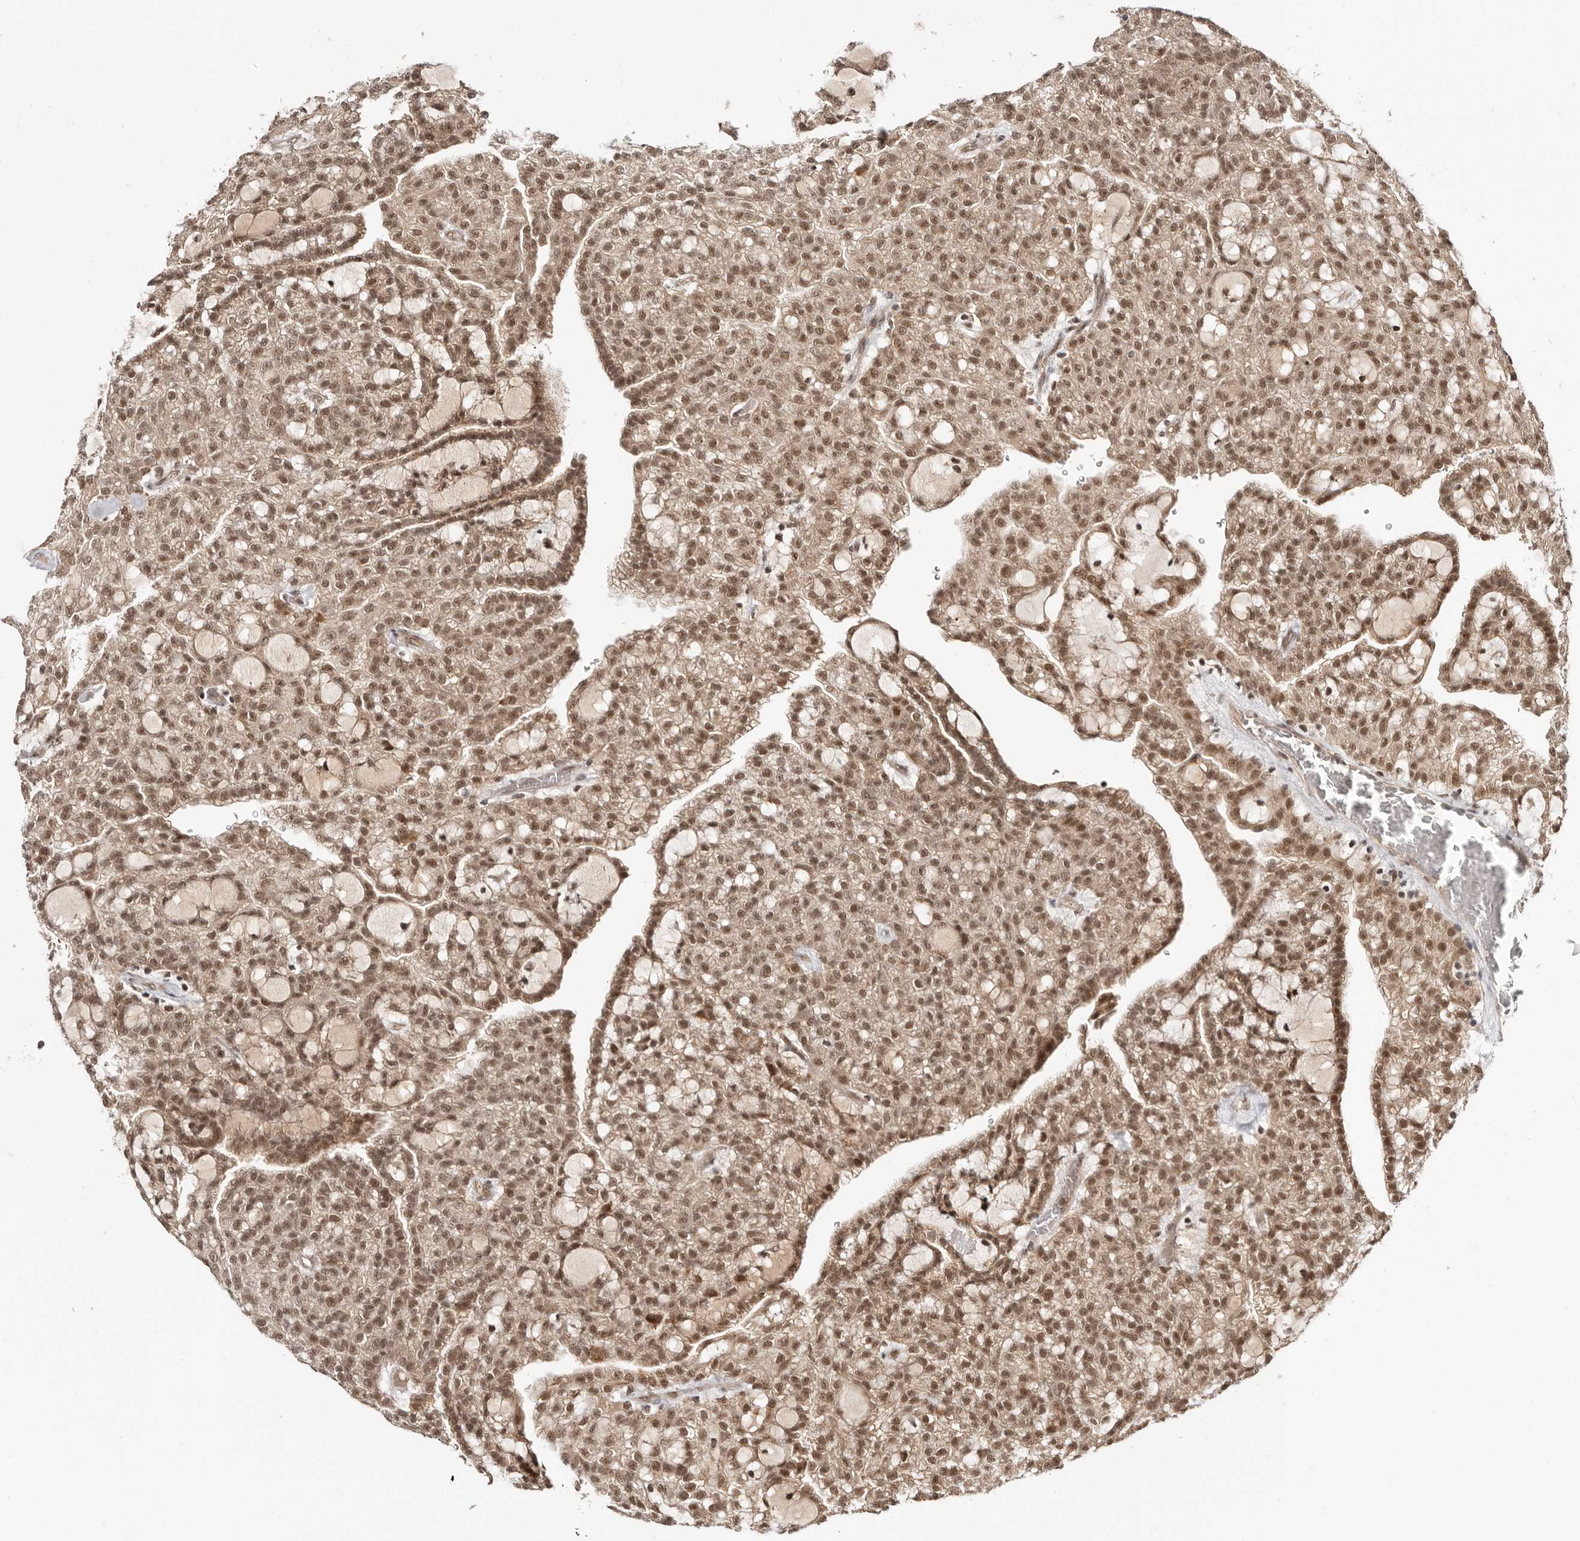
{"staining": {"intensity": "moderate", "quantity": ">75%", "location": "nuclear"}, "tissue": "renal cancer", "cell_type": "Tumor cells", "image_type": "cancer", "snomed": [{"axis": "morphology", "description": "Adenocarcinoma, NOS"}, {"axis": "topography", "description": "Kidney"}], "caption": "Renal adenocarcinoma stained with a brown dye exhibits moderate nuclear positive positivity in about >75% of tumor cells.", "gene": "MED8", "patient": {"sex": "male", "age": 63}}